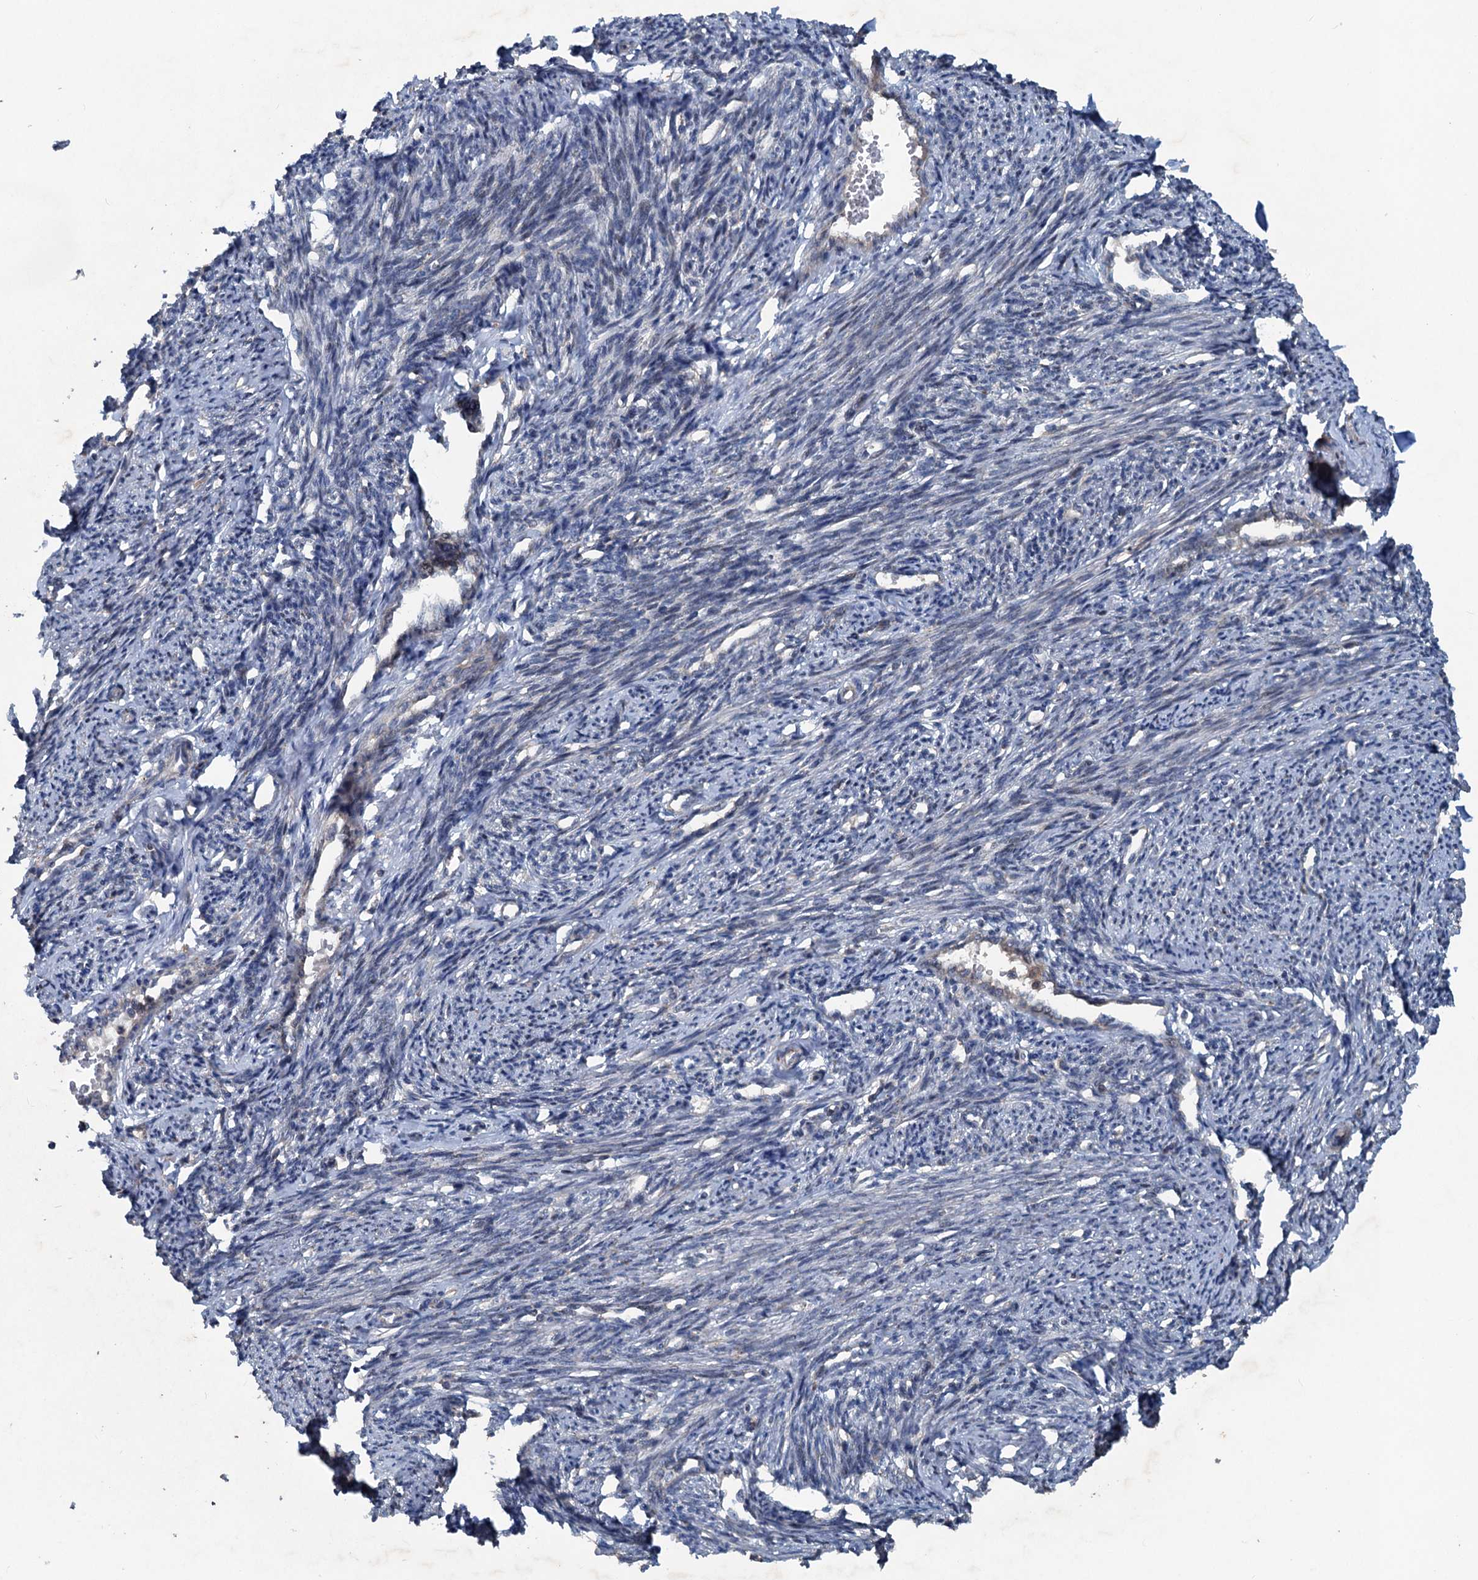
{"staining": {"intensity": "weak", "quantity": "25%-75%", "location": "cytoplasmic/membranous"}, "tissue": "smooth muscle", "cell_type": "Smooth muscle cells", "image_type": "normal", "snomed": [{"axis": "morphology", "description": "Normal tissue, NOS"}, {"axis": "topography", "description": "Smooth muscle"}, {"axis": "topography", "description": "Uterus"}], "caption": "IHC of benign smooth muscle reveals low levels of weak cytoplasmic/membranous positivity in about 25%-75% of smooth muscle cells. (brown staining indicates protein expression, while blue staining denotes nuclei).", "gene": "TAPBPL", "patient": {"sex": "female", "age": 59}}